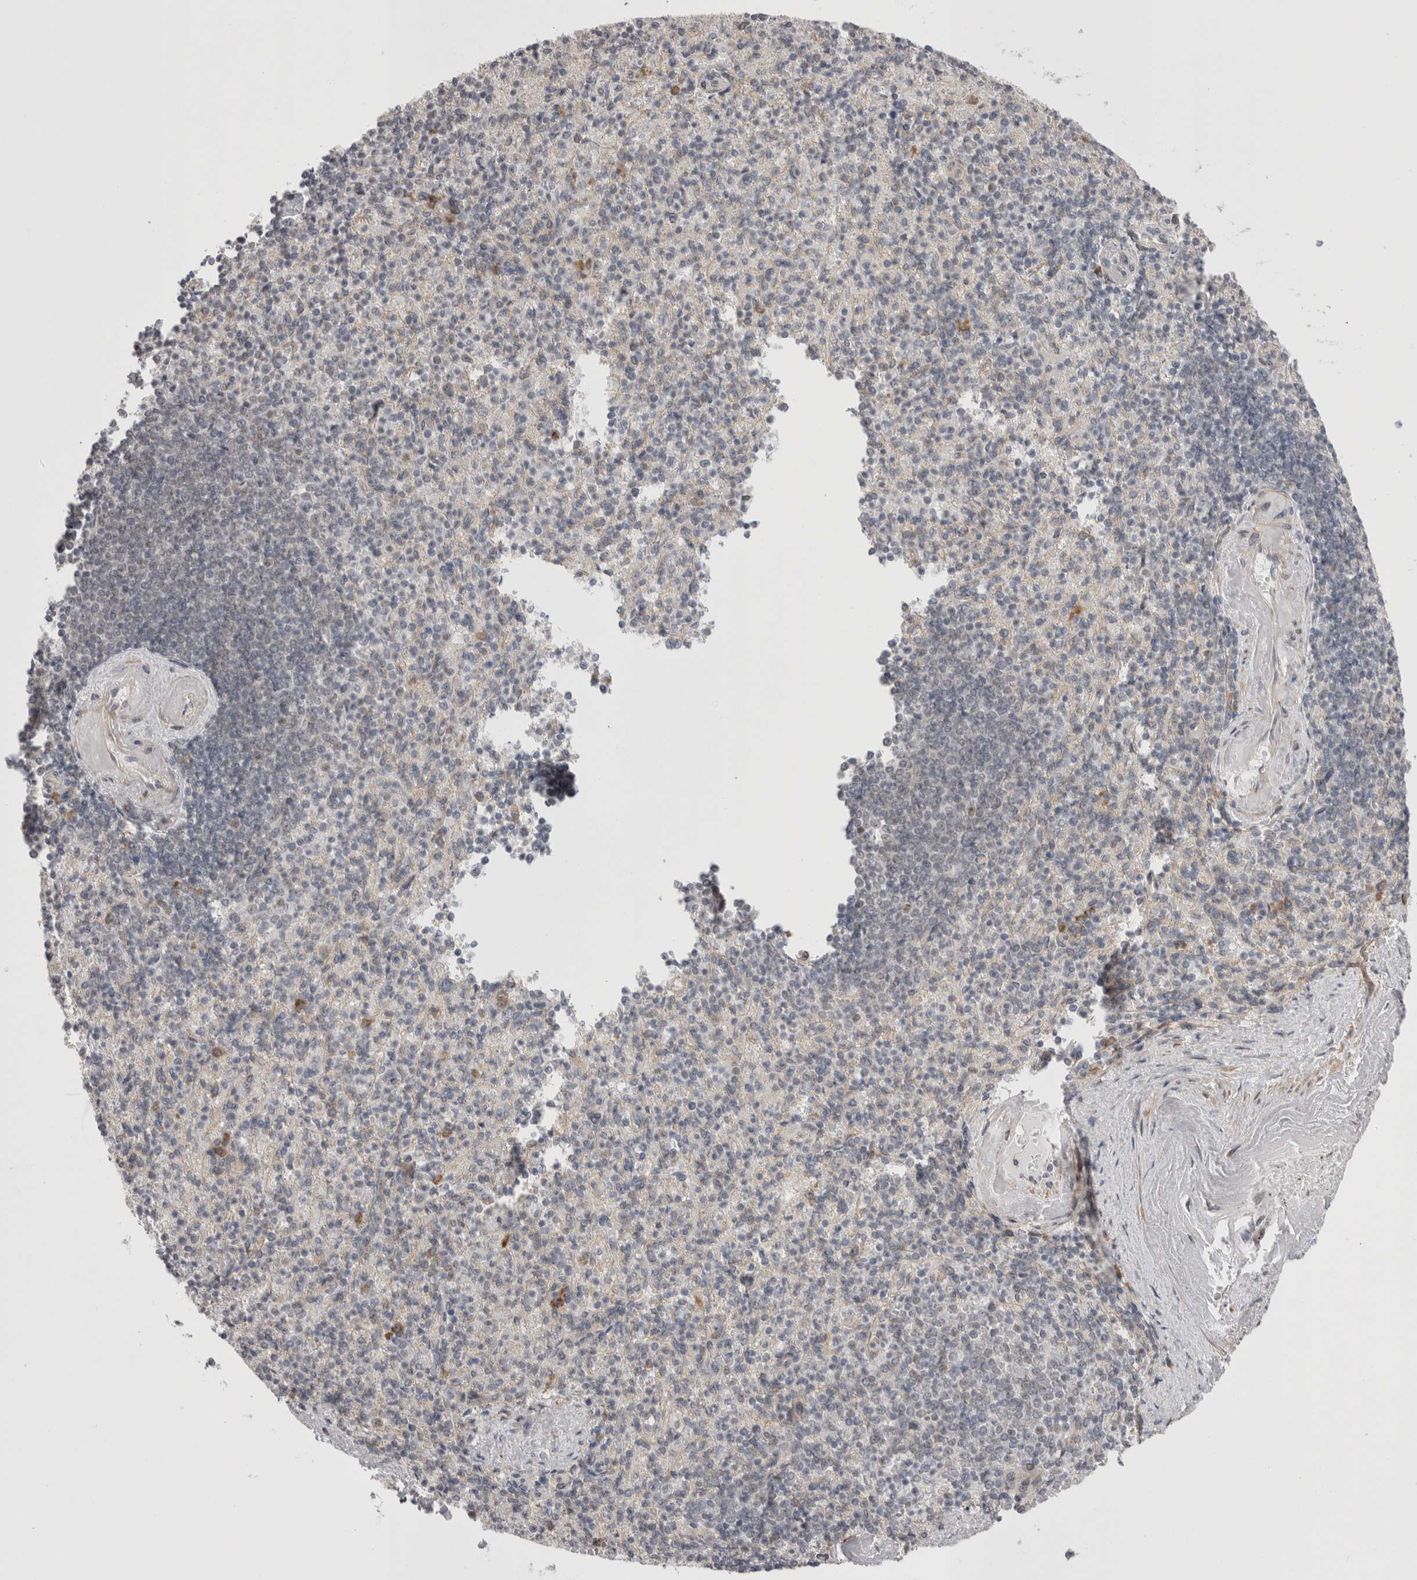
{"staining": {"intensity": "negative", "quantity": "none", "location": "none"}, "tissue": "spleen", "cell_type": "Cells in red pulp", "image_type": "normal", "snomed": [{"axis": "morphology", "description": "Normal tissue, NOS"}, {"axis": "topography", "description": "Spleen"}], "caption": "Cells in red pulp show no significant expression in normal spleen. (Stains: DAB (3,3'-diaminobenzidine) immunohistochemistry (IHC) with hematoxylin counter stain, Microscopy: brightfield microscopy at high magnification).", "gene": "EXOSC4", "patient": {"sex": "female", "age": 74}}